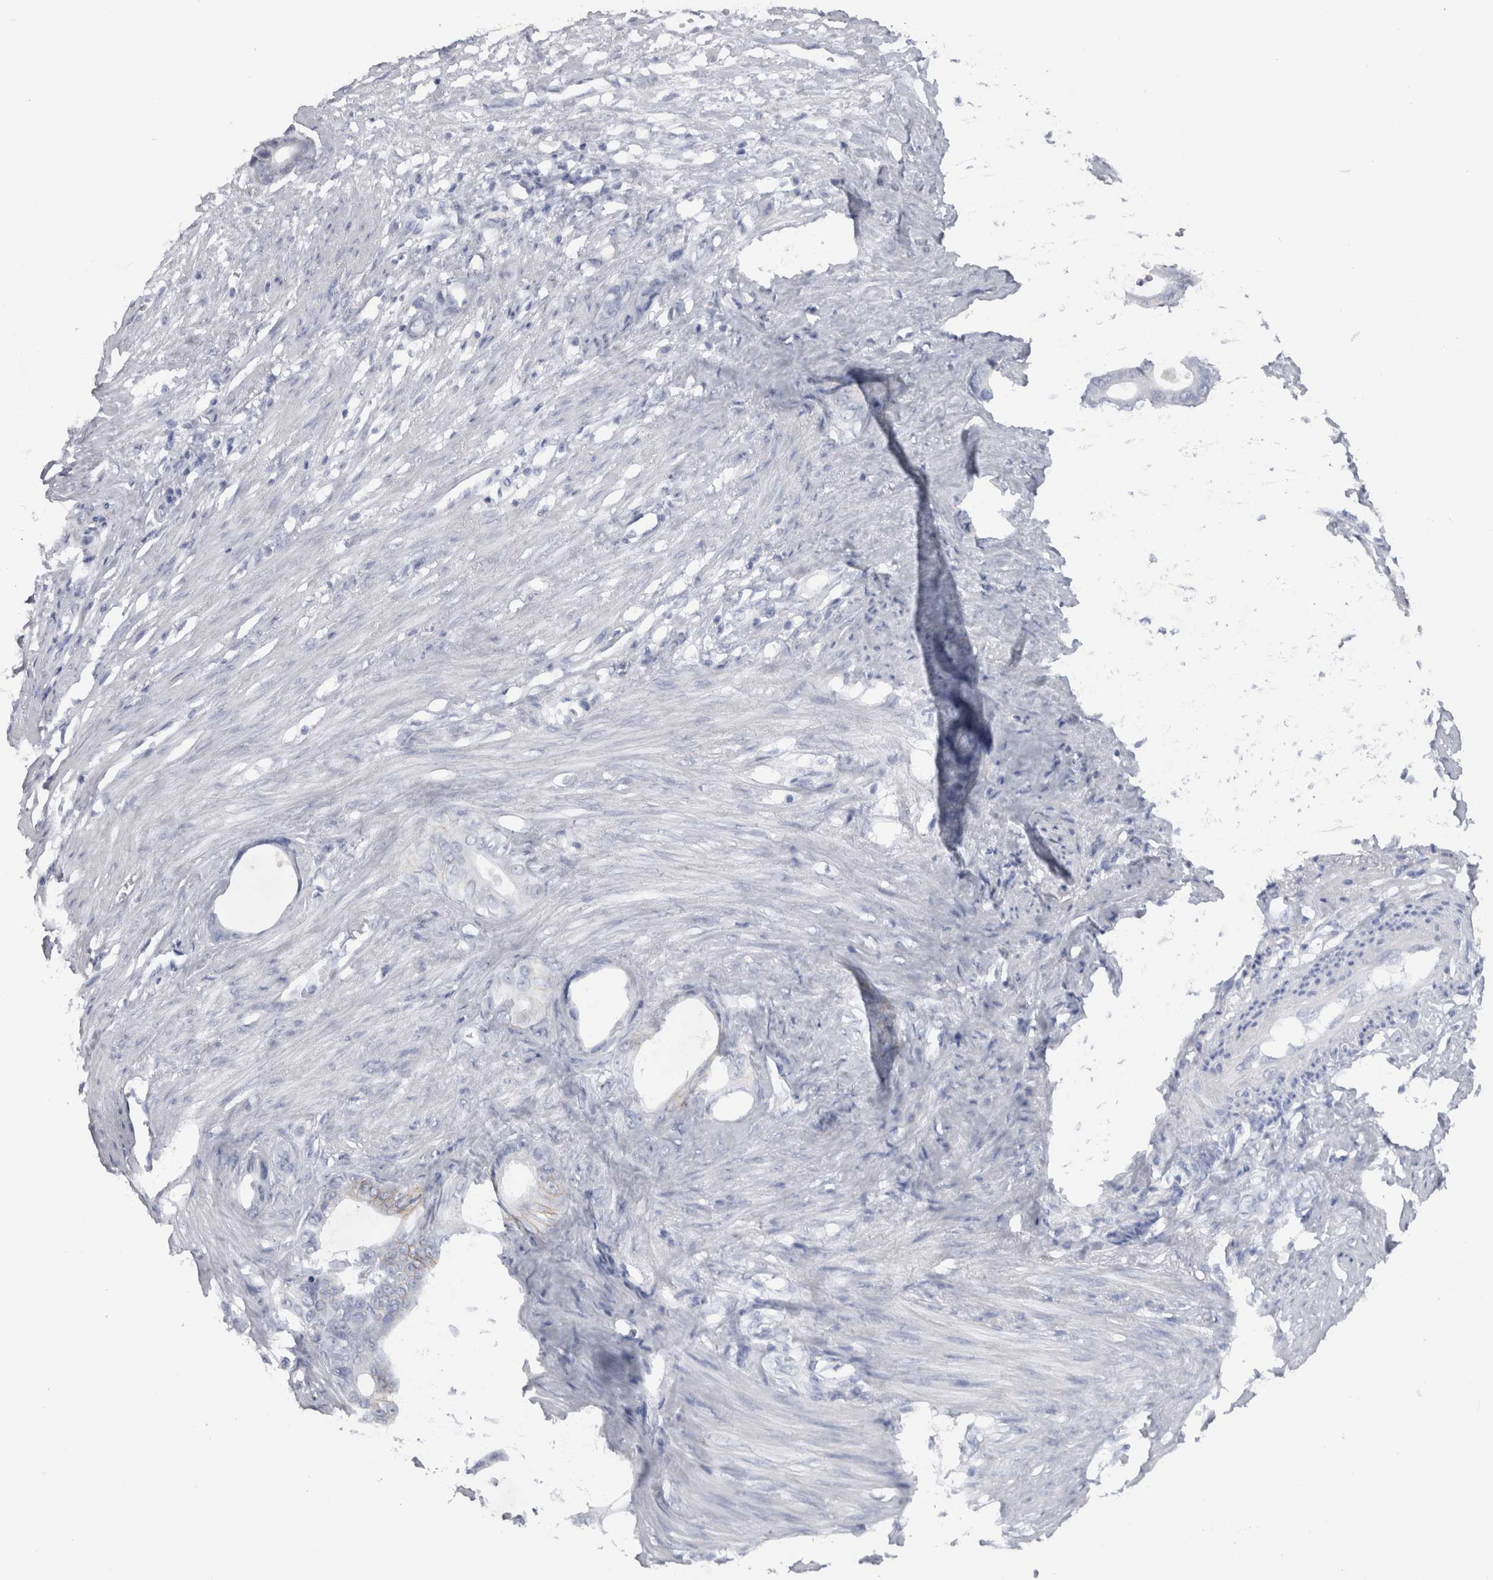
{"staining": {"intensity": "negative", "quantity": "none", "location": "none"}, "tissue": "stomach cancer", "cell_type": "Tumor cells", "image_type": "cancer", "snomed": [{"axis": "morphology", "description": "Adenocarcinoma, NOS"}, {"axis": "topography", "description": "Stomach"}], "caption": "This is an IHC image of human adenocarcinoma (stomach). There is no expression in tumor cells.", "gene": "CDH17", "patient": {"sex": "female", "age": 75}}